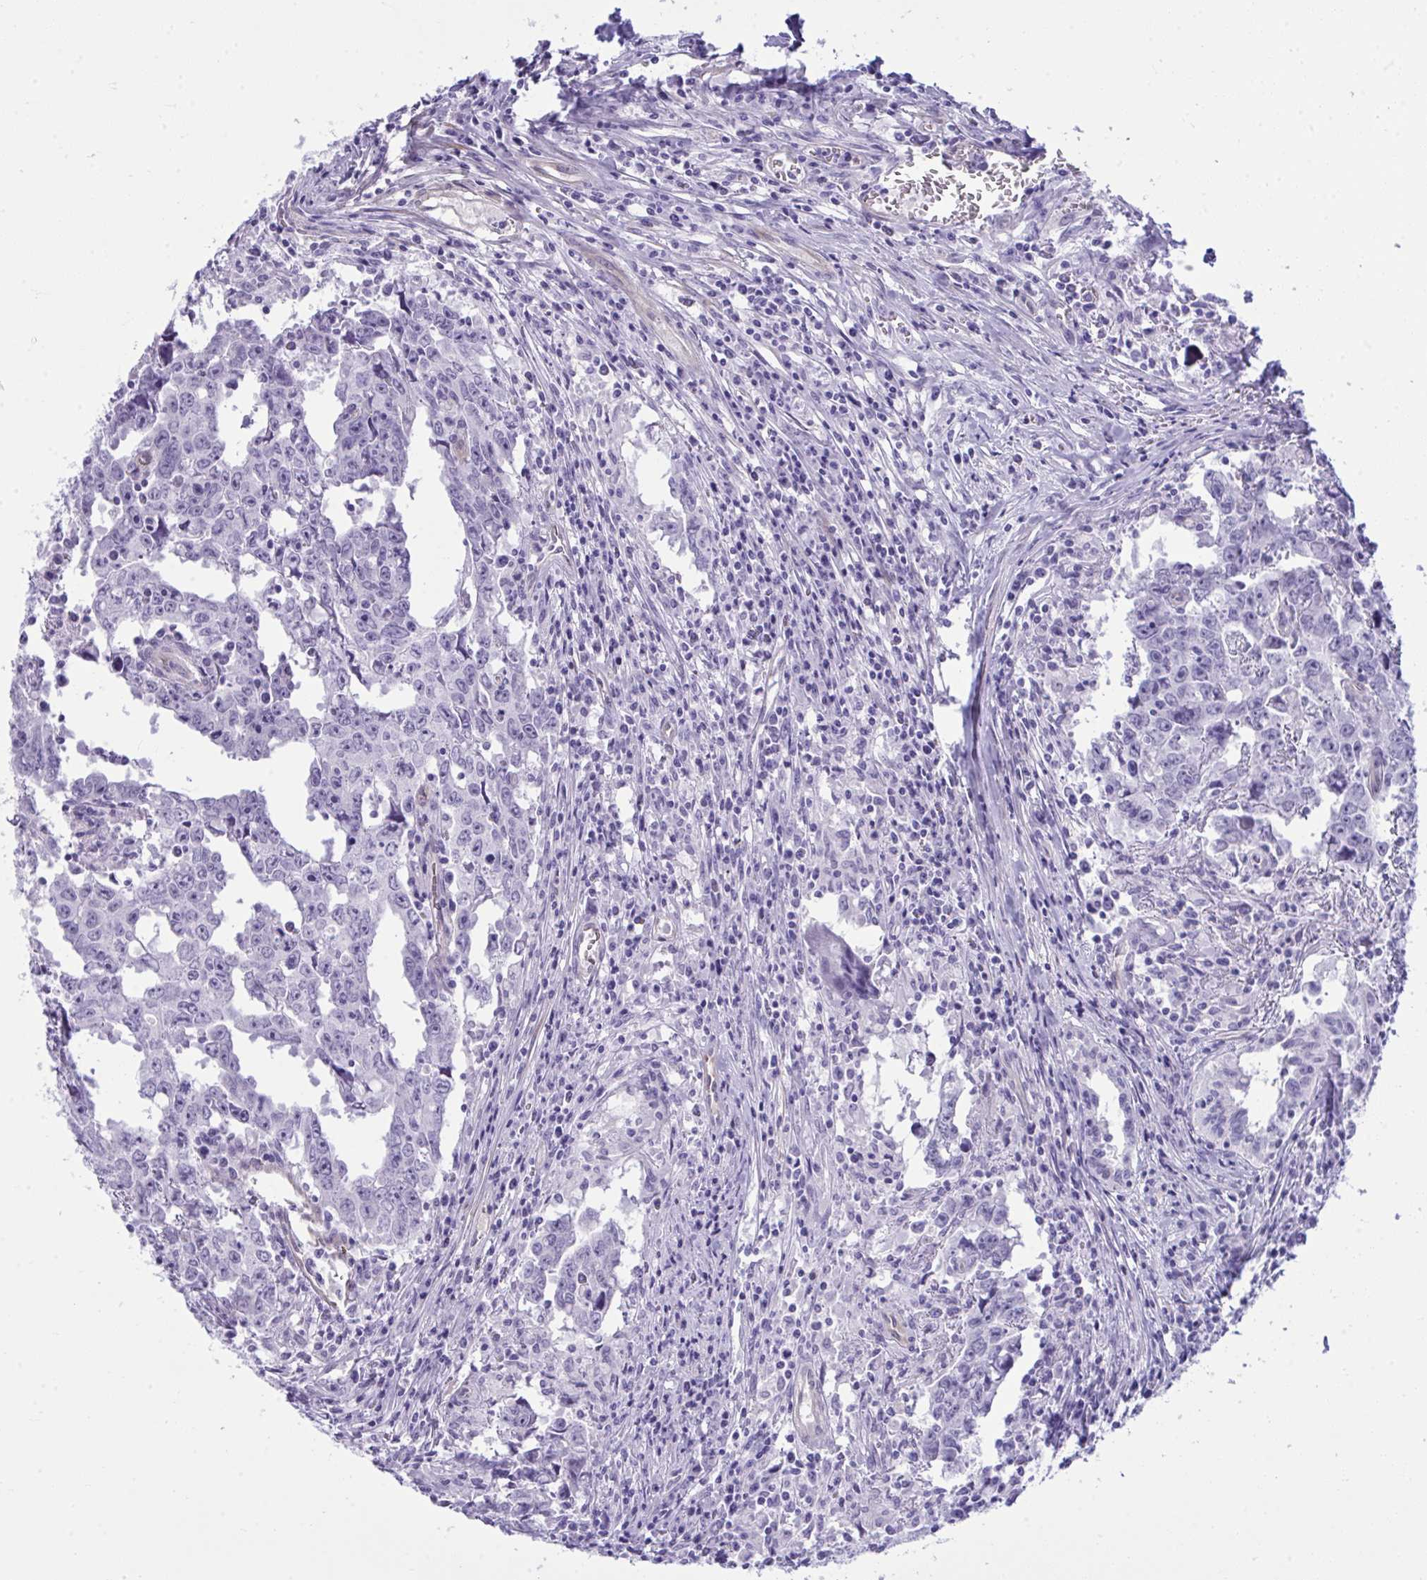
{"staining": {"intensity": "negative", "quantity": "none", "location": "none"}, "tissue": "testis cancer", "cell_type": "Tumor cells", "image_type": "cancer", "snomed": [{"axis": "morphology", "description": "Carcinoma, Embryonal, NOS"}, {"axis": "topography", "description": "Testis"}], "caption": "Immunohistochemical staining of embryonal carcinoma (testis) exhibits no significant positivity in tumor cells.", "gene": "LIMS2", "patient": {"sex": "male", "age": 22}}